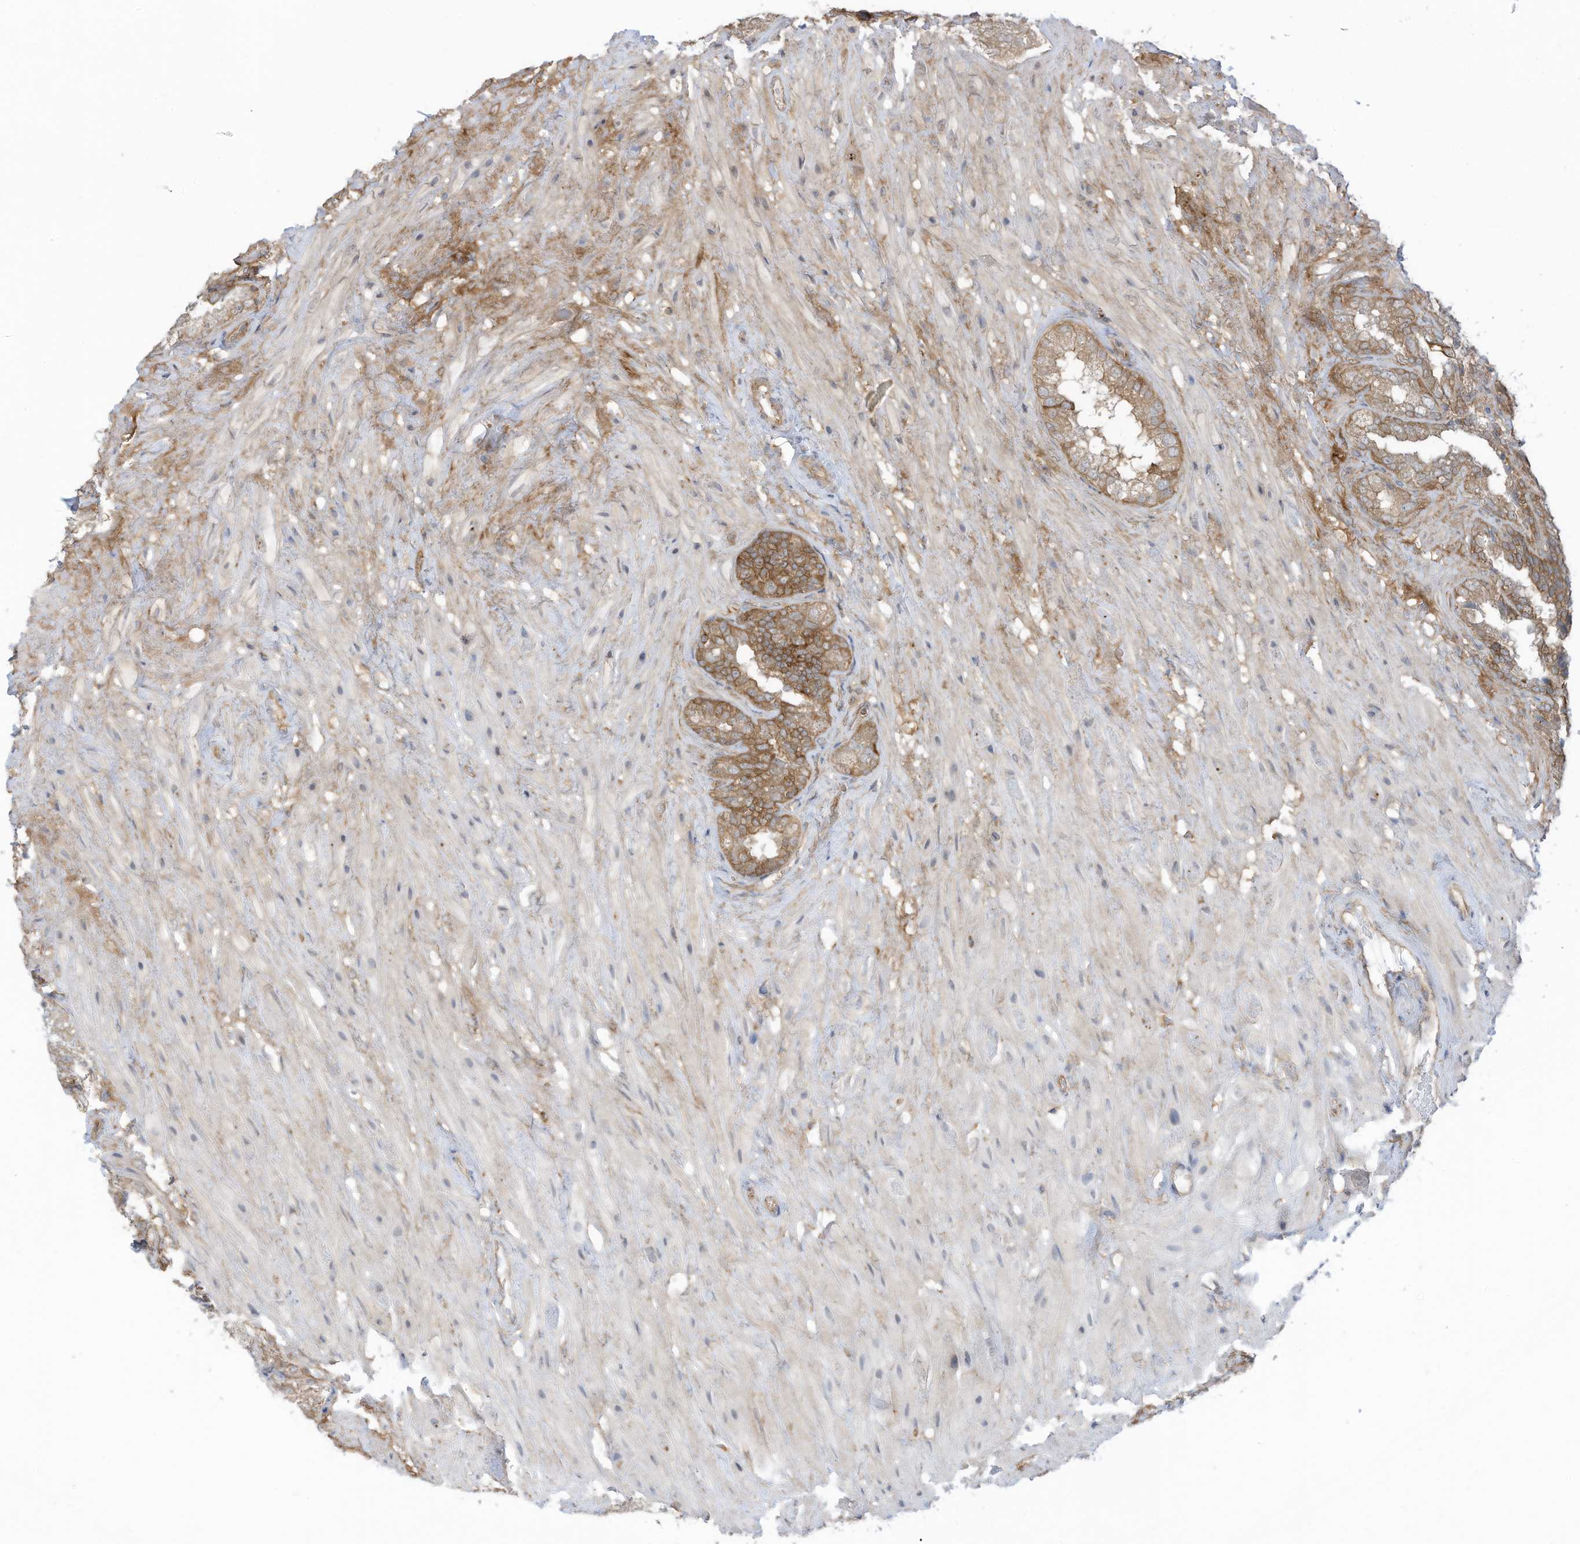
{"staining": {"intensity": "moderate", "quantity": ">75%", "location": "cytoplasmic/membranous"}, "tissue": "seminal vesicle", "cell_type": "Glandular cells", "image_type": "normal", "snomed": [{"axis": "morphology", "description": "Normal tissue, NOS"}, {"axis": "topography", "description": "Seminal veicle"}, {"axis": "topography", "description": "Peripheral nerve tissue"}], "caption": "A medium amount of moderate cytoplasmic/membranous positivity is identified in about >75% of glandular cells in normal seminal vesicle. (DAB (3,3'-diaminobenzidine) IHC, brown staining for protein, blue staining for nuclei).", "gene": "REPS1", "patient": {"sex": "male", "age": 63}}